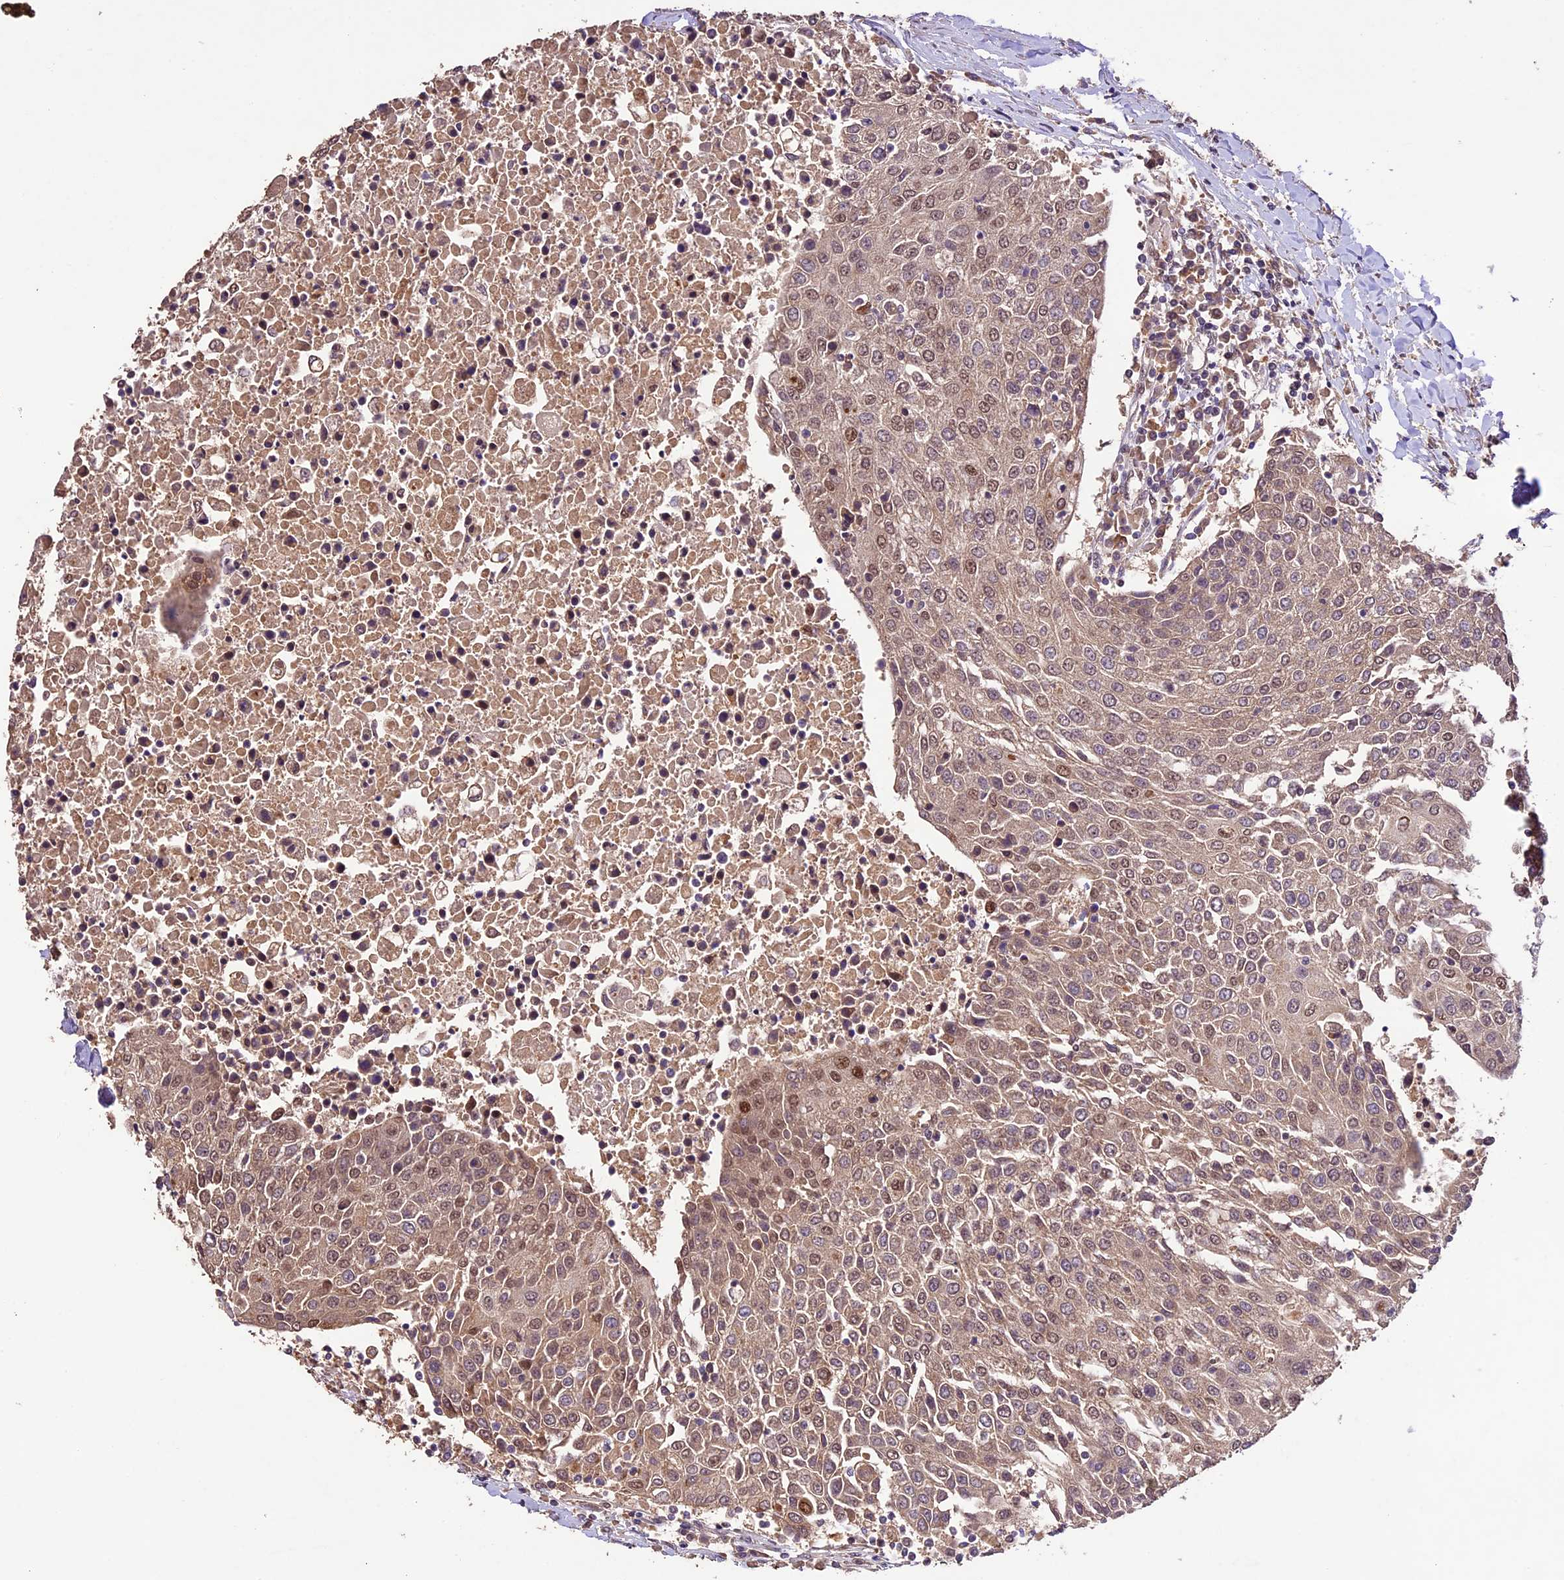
{"staining": {"intensity": "moderate", "quantity": ">75%", "location": "cytoplasmic/membranous,nuclear"}, "tissue": "urothelial cancer", "cell_type": "Tumor cells", "image_type": "cancer", "snomed": [{"axis": "morphology", "description": "Urothelial carcinoma, High grade"}, {"axis": "topography", "description": "Urinary bladder"}], "caption": "Protein expression by immunohistochemistry (IHC) displays moderate cytoplasmic/membranous and nuclear positivity in about >75% of tumor cells in urothelial cancer. (Brightfield microscopy of DAB IHC at high magnification).", "gene": "CDKN2AIP", "patient": {"sex": "female", "age": 85}}